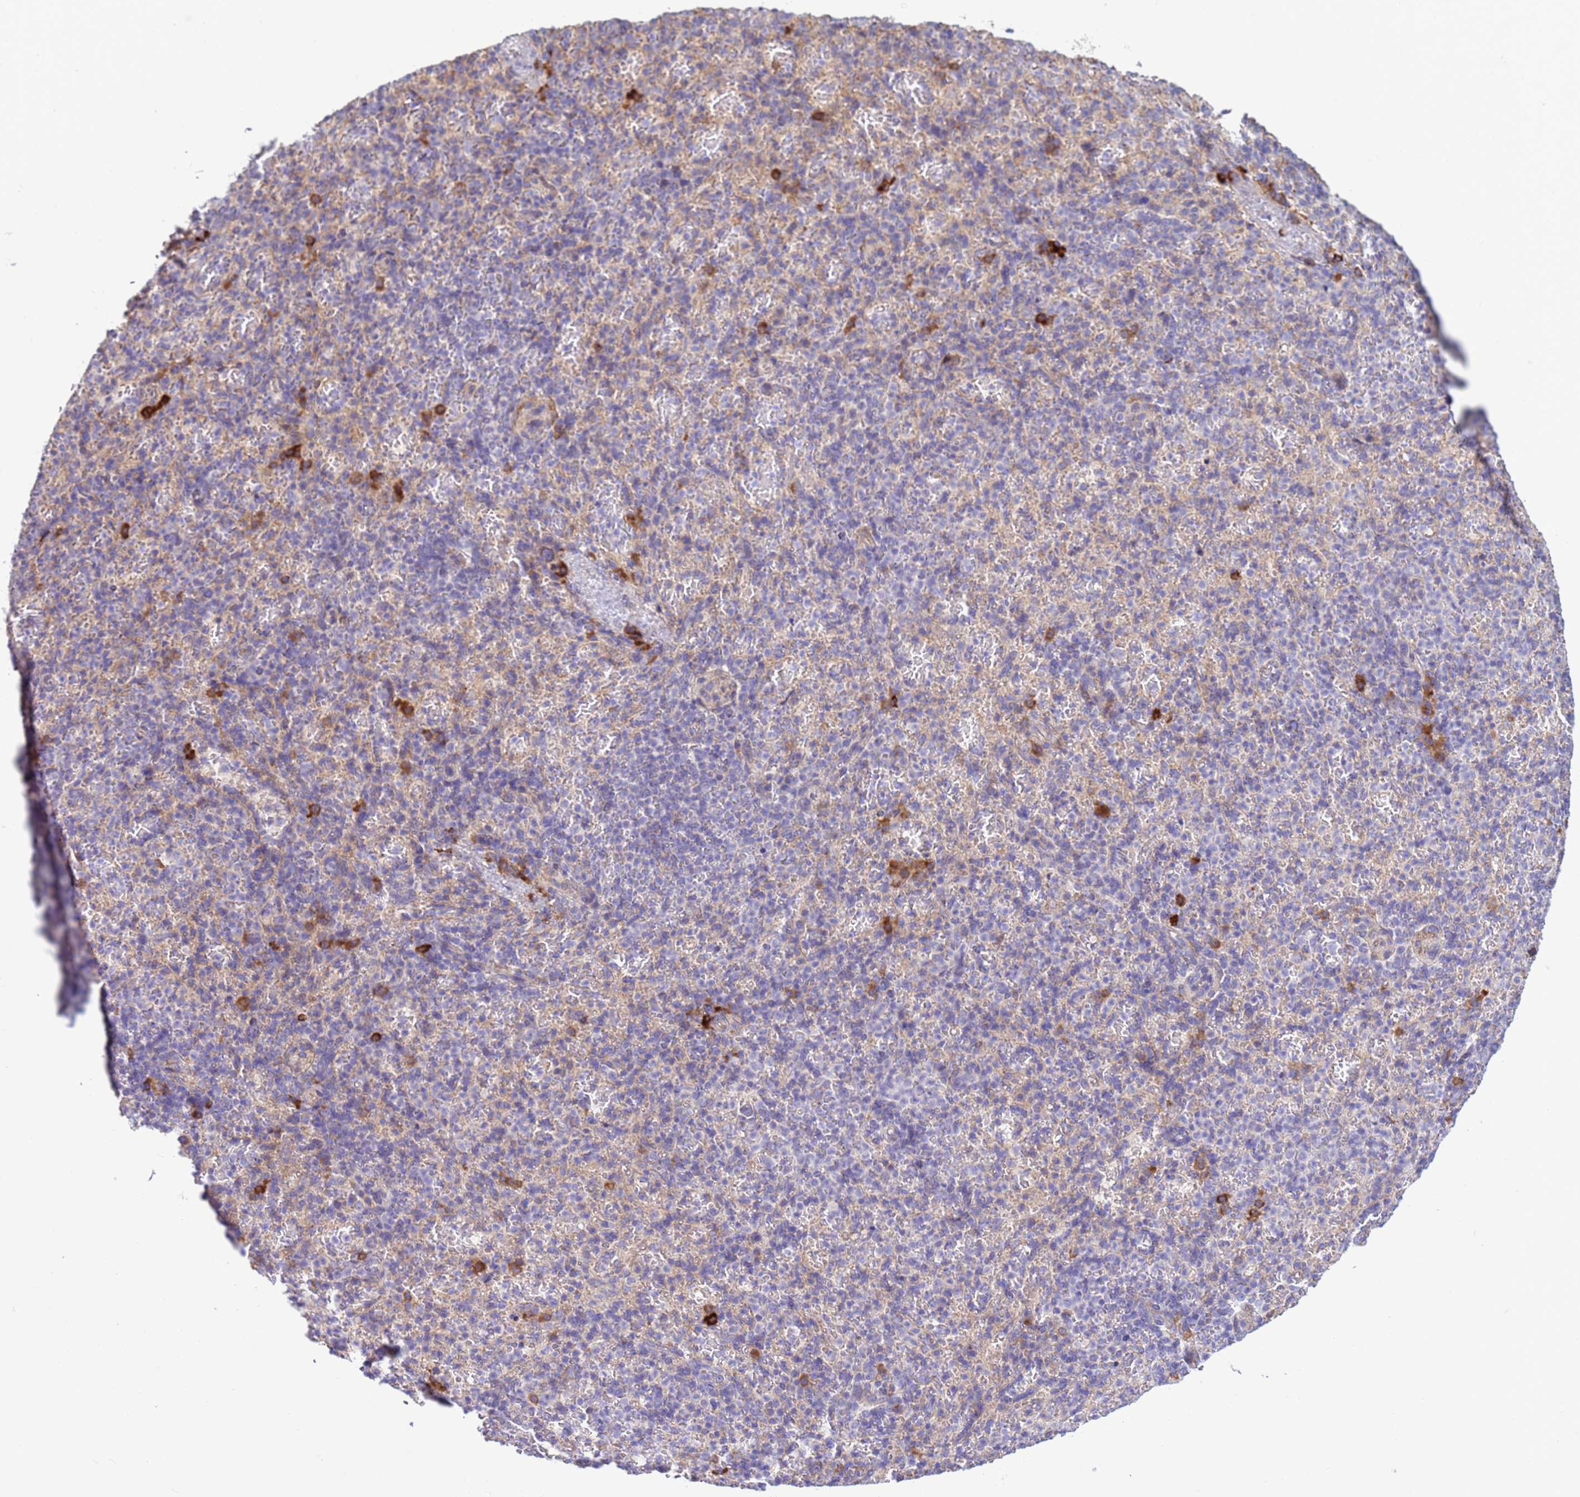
{"staining": {"intensity": "strong", "quantity": "<25%", "location": "cytoplasmic/membranous"}, "tissue": "spleen", "cell_type": "Cells in red pulp", "image_type": "normal", "snomed": [{"axis": "morphology", "description": "Normal tissue, NOS"}, {"axis": "topography", "description": "Spleen"}], "caption": "Cells in red pulp reveal medium levels of strong cytoplasmic/membranous staining in approximately <25% of cells in benign spleen.", "gene": "THAP5", "patient": {"sex": "female", "age": 74}}